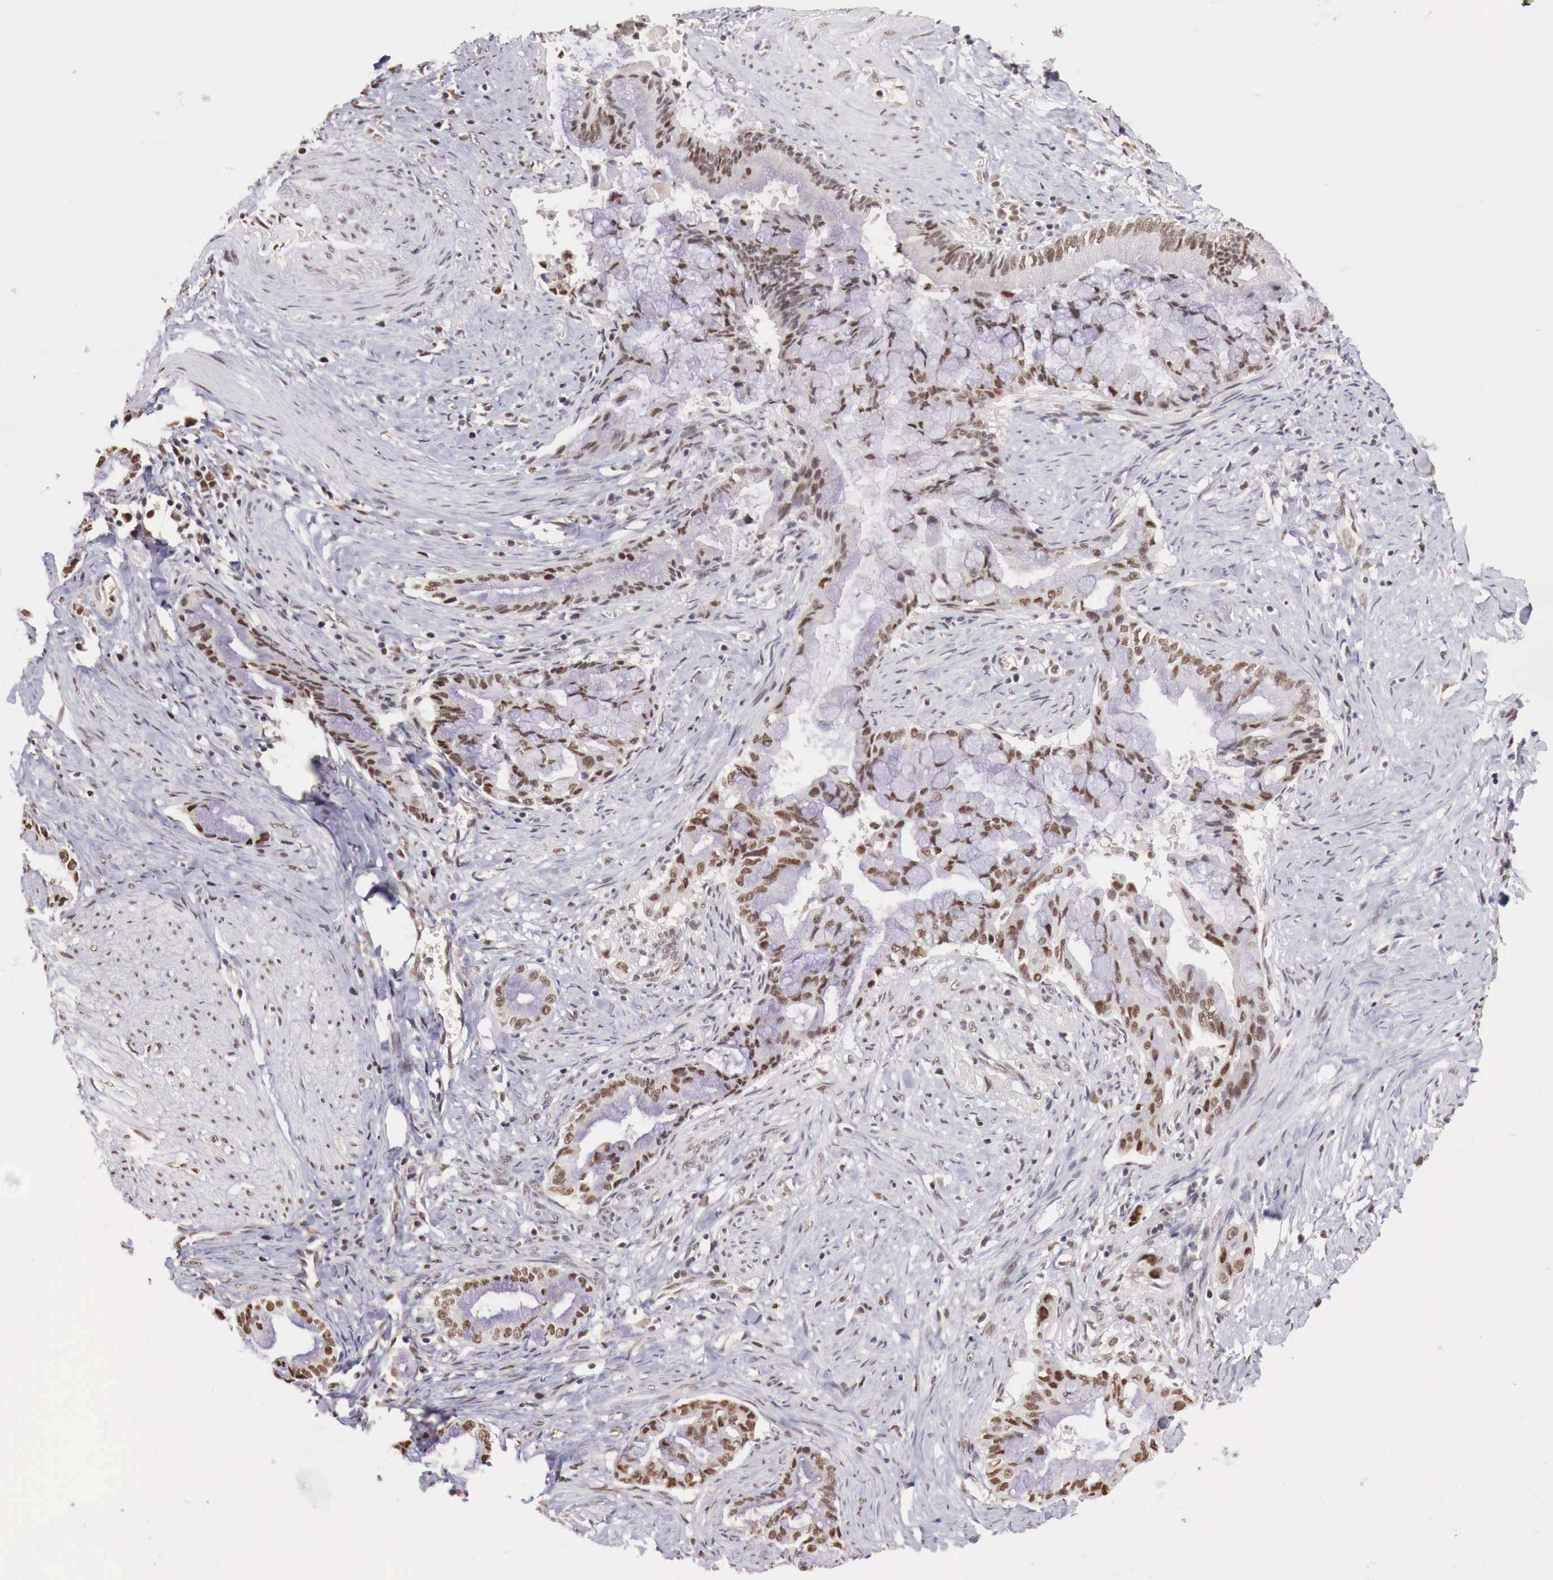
{"staining": {"intensity": "strong", "quantity": ">75%", "location": "nuclear"}, "tissue": "pancreatic cancer", "cell_type": "Tumor cells", "image_type": "cancer", "snomed": [{"axis": "morphology", "description": "Adenocarcinoma, NOS"}, {"axis": "topography", "description": "Pancreas"}], "caption": "Pancreatic cancer (adenocarcinoma) stained for a protein (brown) exhibits strong nuclear positive staining in approximately >75% of tumor cells.", "gene": "FOXP2", "patient": {"sex": "male", "age": 59}}